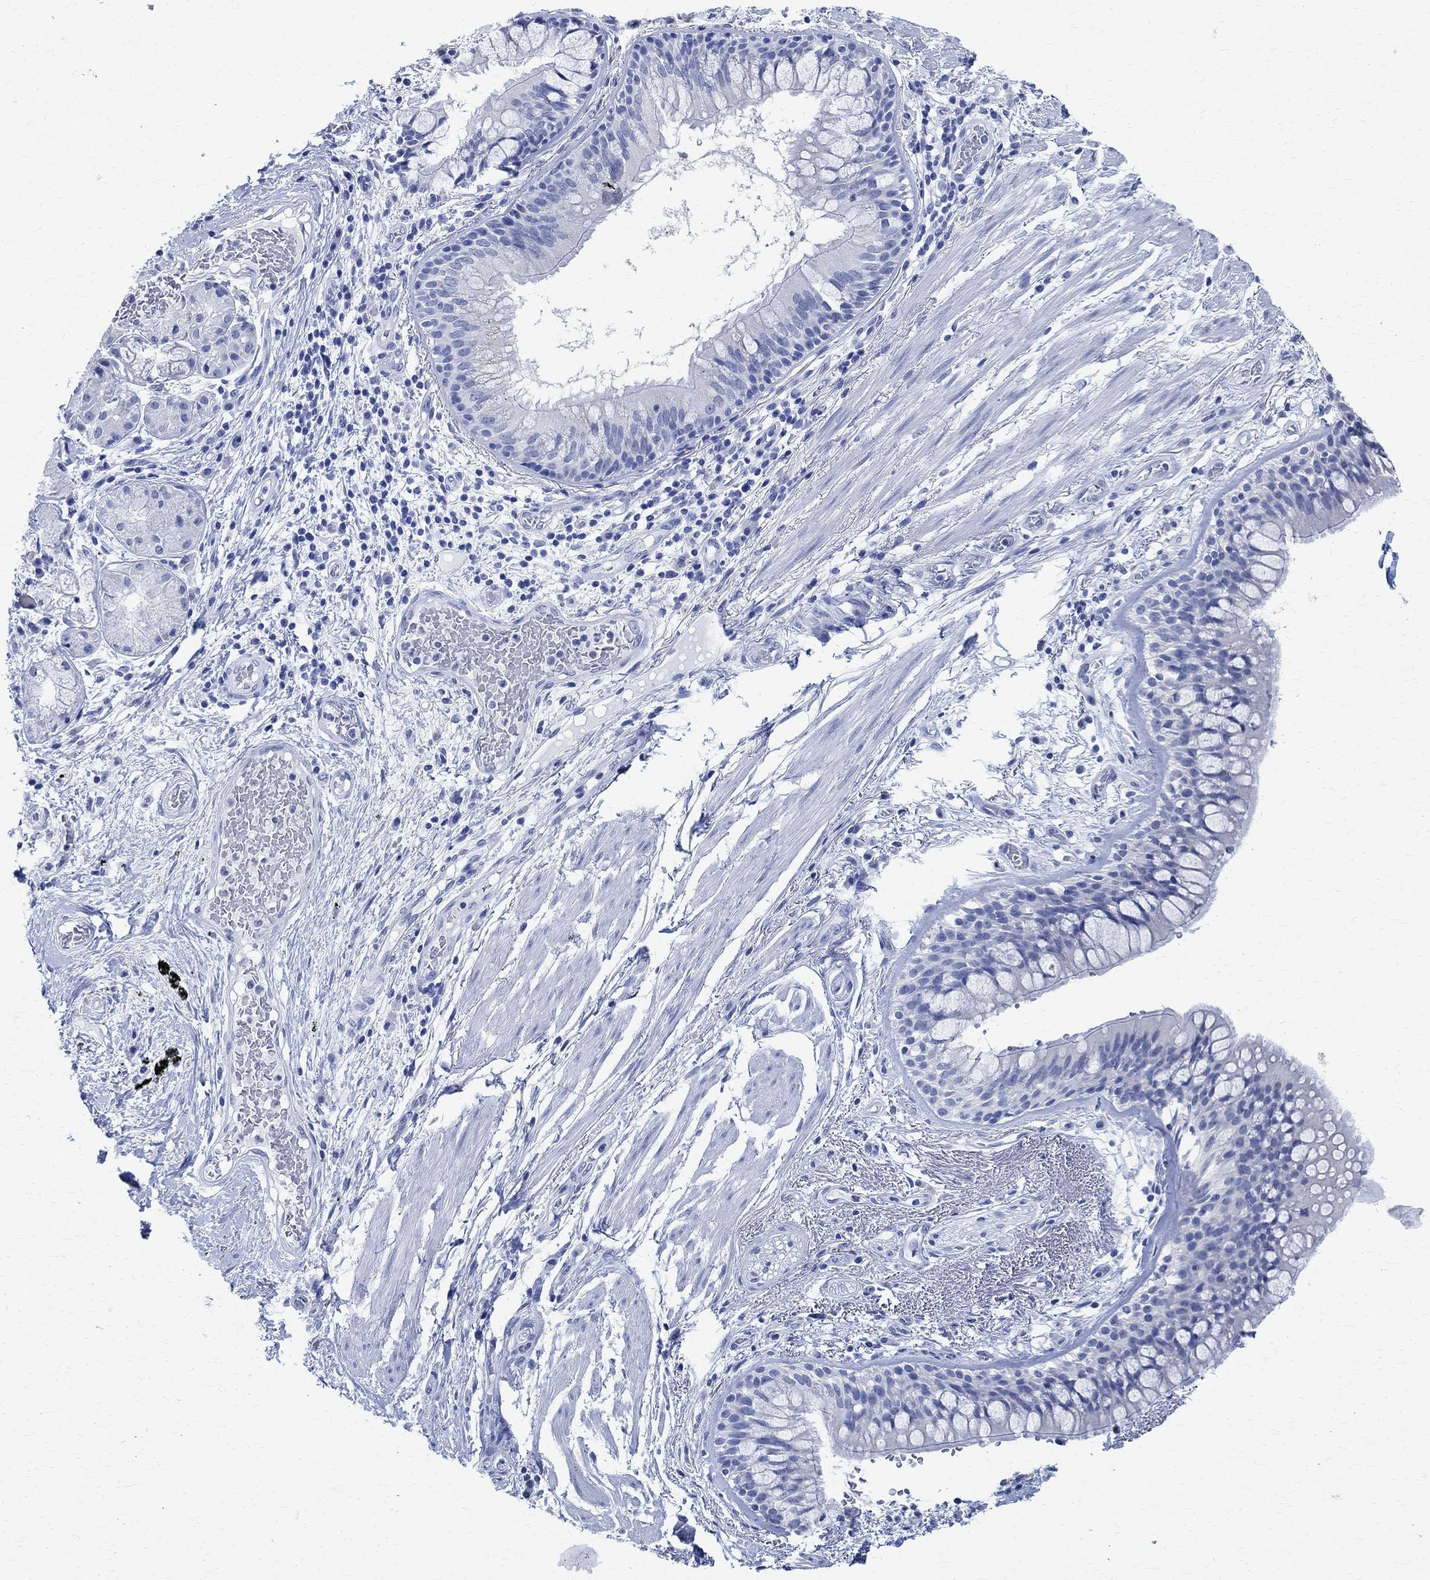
{"staining": {"intensity": "negative", "quantity": "none", "location": "none"}, "tissue": "bronchus", "cell_type": "Respiratory epithelial cells", "image_type": "normal", "snomed": [{"axis": "morphology", "description": "Normal tissue, NOS"}, {"axis": "topography", "description": "Bronchus"}, {"axis": "topography", "description": "Lung"}], "caption": "Protein analysis of unremarkable bronchus displays no significant staining in respiratory epithelial cells.", "gene": "TMEM221", "patient": {"sex": "female", "age": 57}}